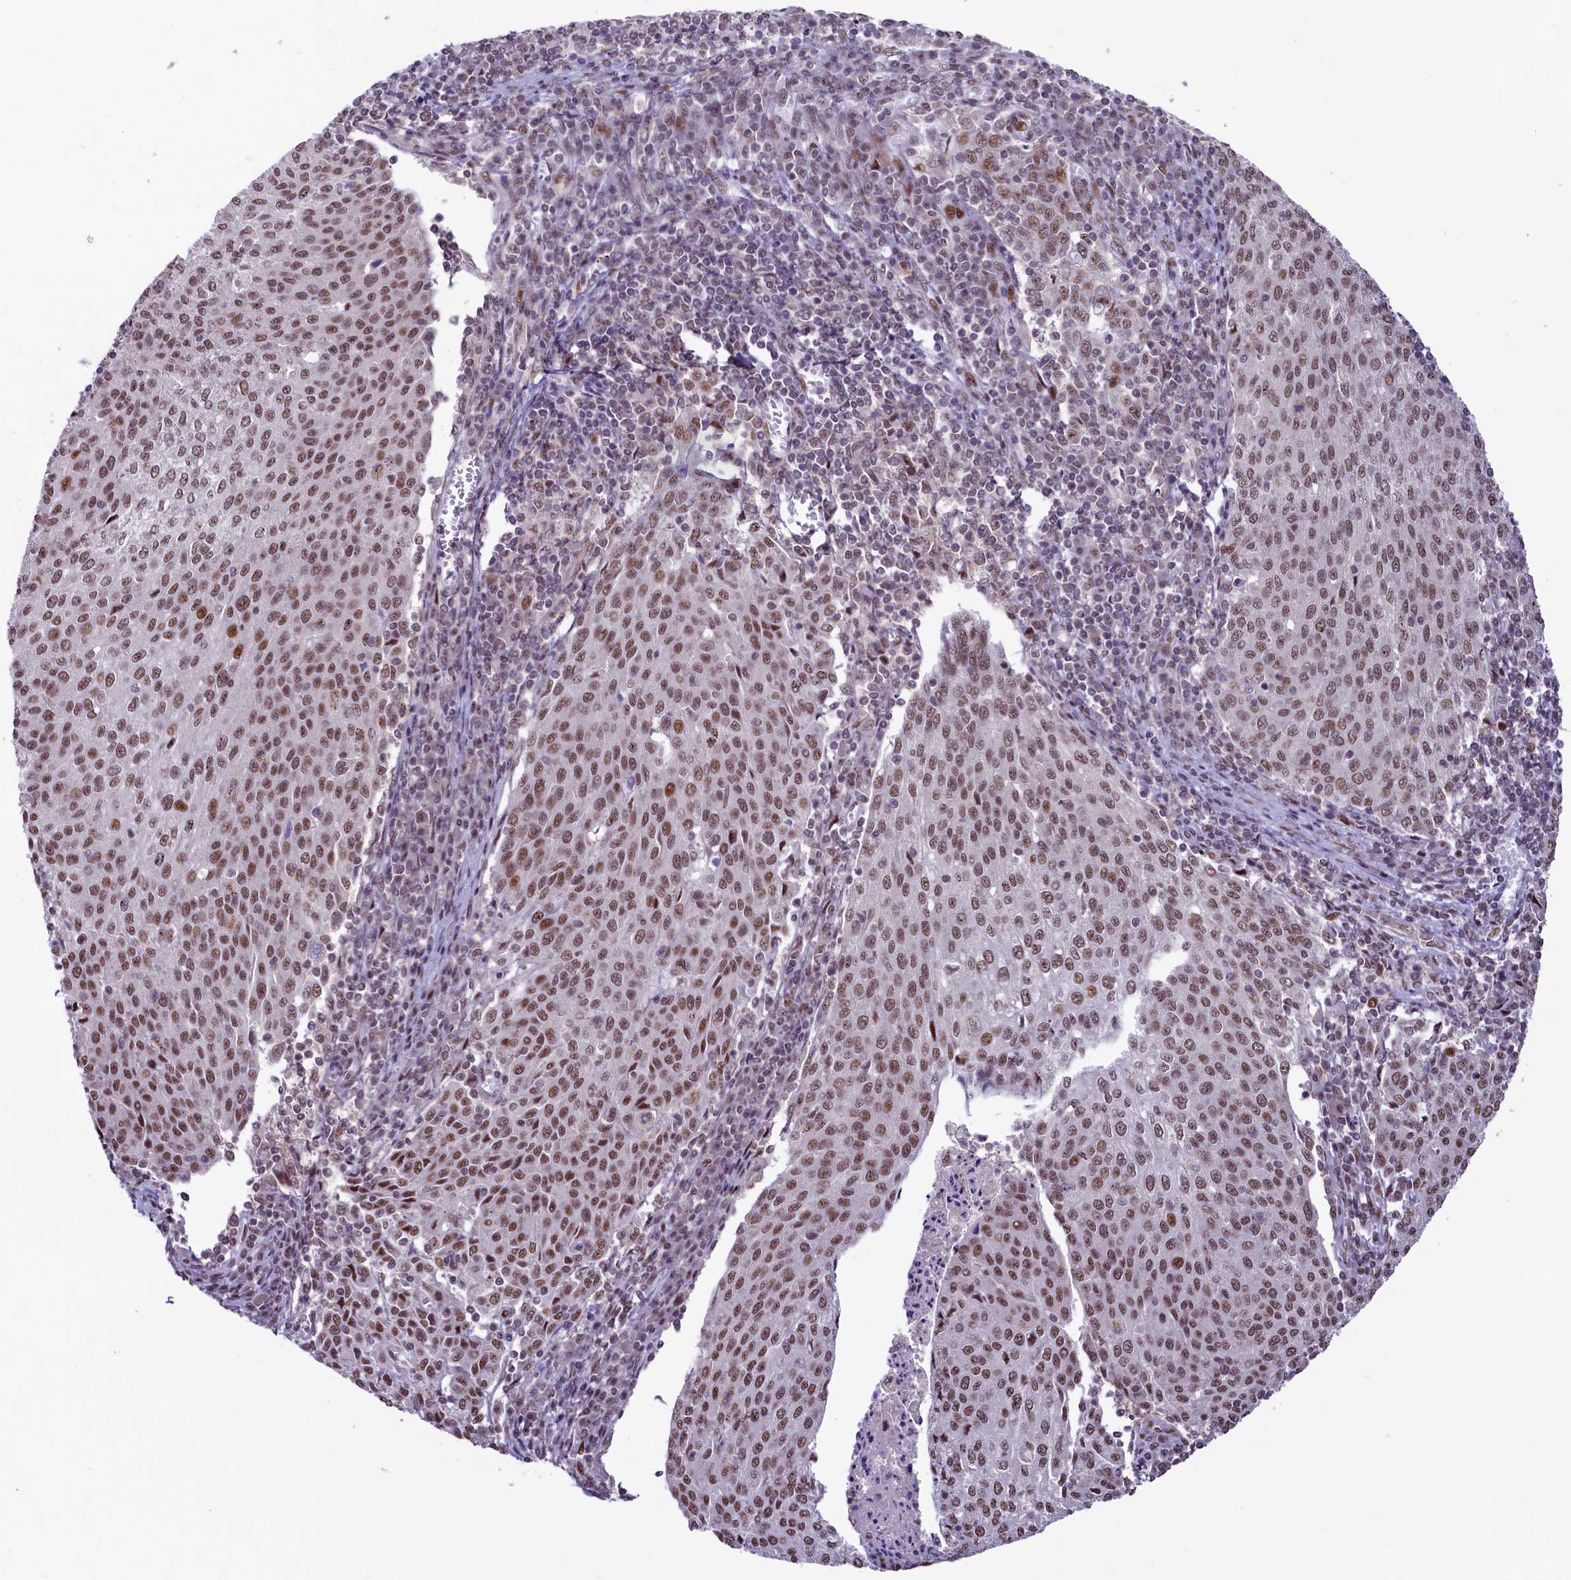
{"staining": {"intensity": "moderate", "quantity": ">75%", "location": "nuclear"}, "tissue": "cervical cancer", "cell_type": "Tumor cells", "image_type": "cancer", "snomed": [{"axis": "morphology", "description": "Squamous cell carcinoma, NOS"}, {"axis": "topography", "description": "Cervix"}], "caption": "The micrograph shows staining of cervical cancer (squamous cell carcinoma), revealing moderate nuclear protein expression (brown color) within tumor cells.", "gene": "ANKS3", "patient": {"sex": "female", "age": 46}}